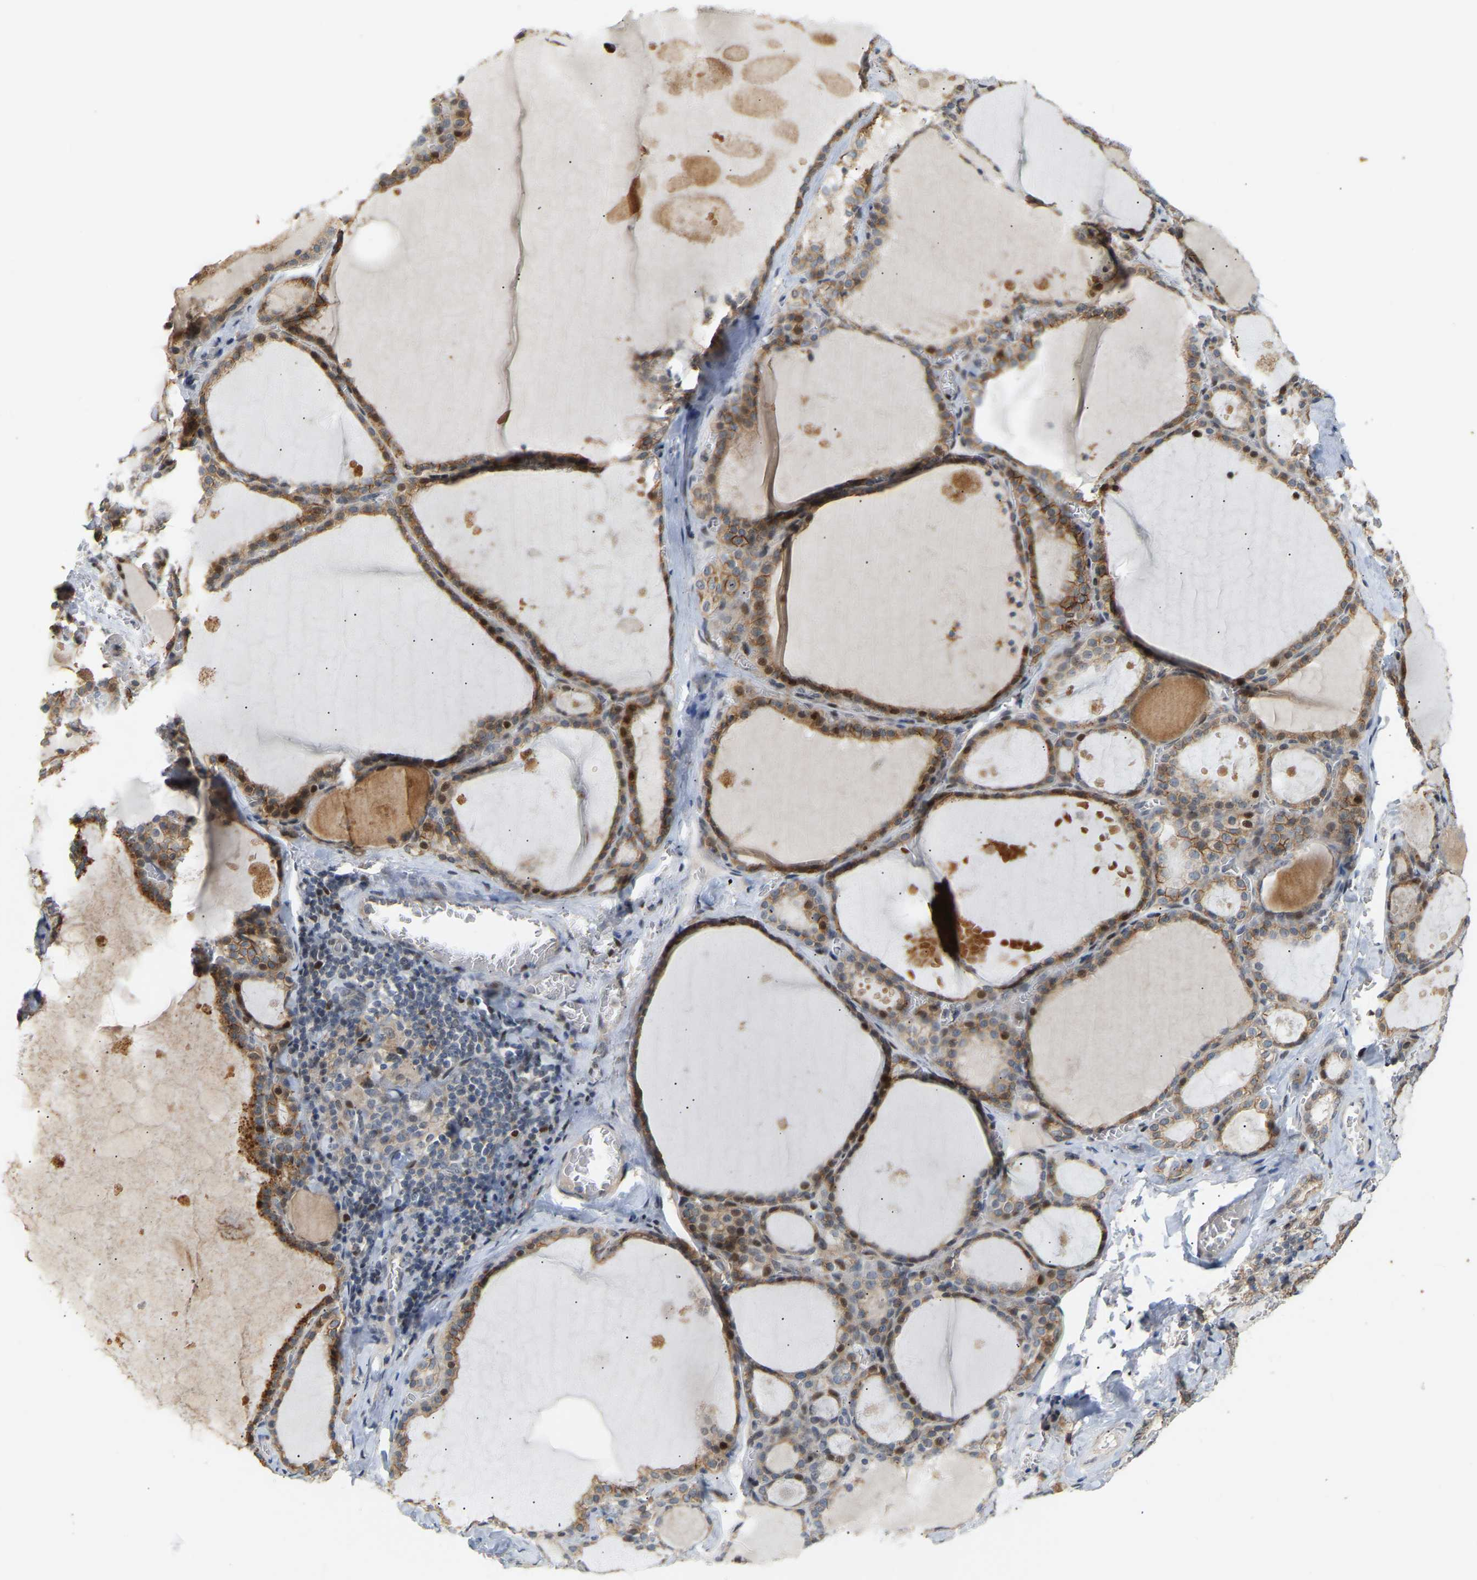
{"staining": {"intensity": "moderate", "quantity": ">75%", "location": "cytoplasmic/membranous,nuclear"}, "tissue": "thyroid gland", "cell_type": "Glandular cells", "image_type": "normal", "snomed": [{"axis": "morphology", "description": "Normal tissue, NOS"}, {"axis": "topography", "description": "Thyroid gland"}], "caption": "The photomicrograph displays immunohistochemical staining of normal thyroid gland. There is moderate cytoplasmic/membranous,nuclear staining is seen in about >75% of glandular cells. The staining was performed using DAB, with brown indicating positive protein expression. Nuclei are stained blue with hematoxylin.", "gene": "PTPN4", "patient": {"sex": "male", "age": 56}}